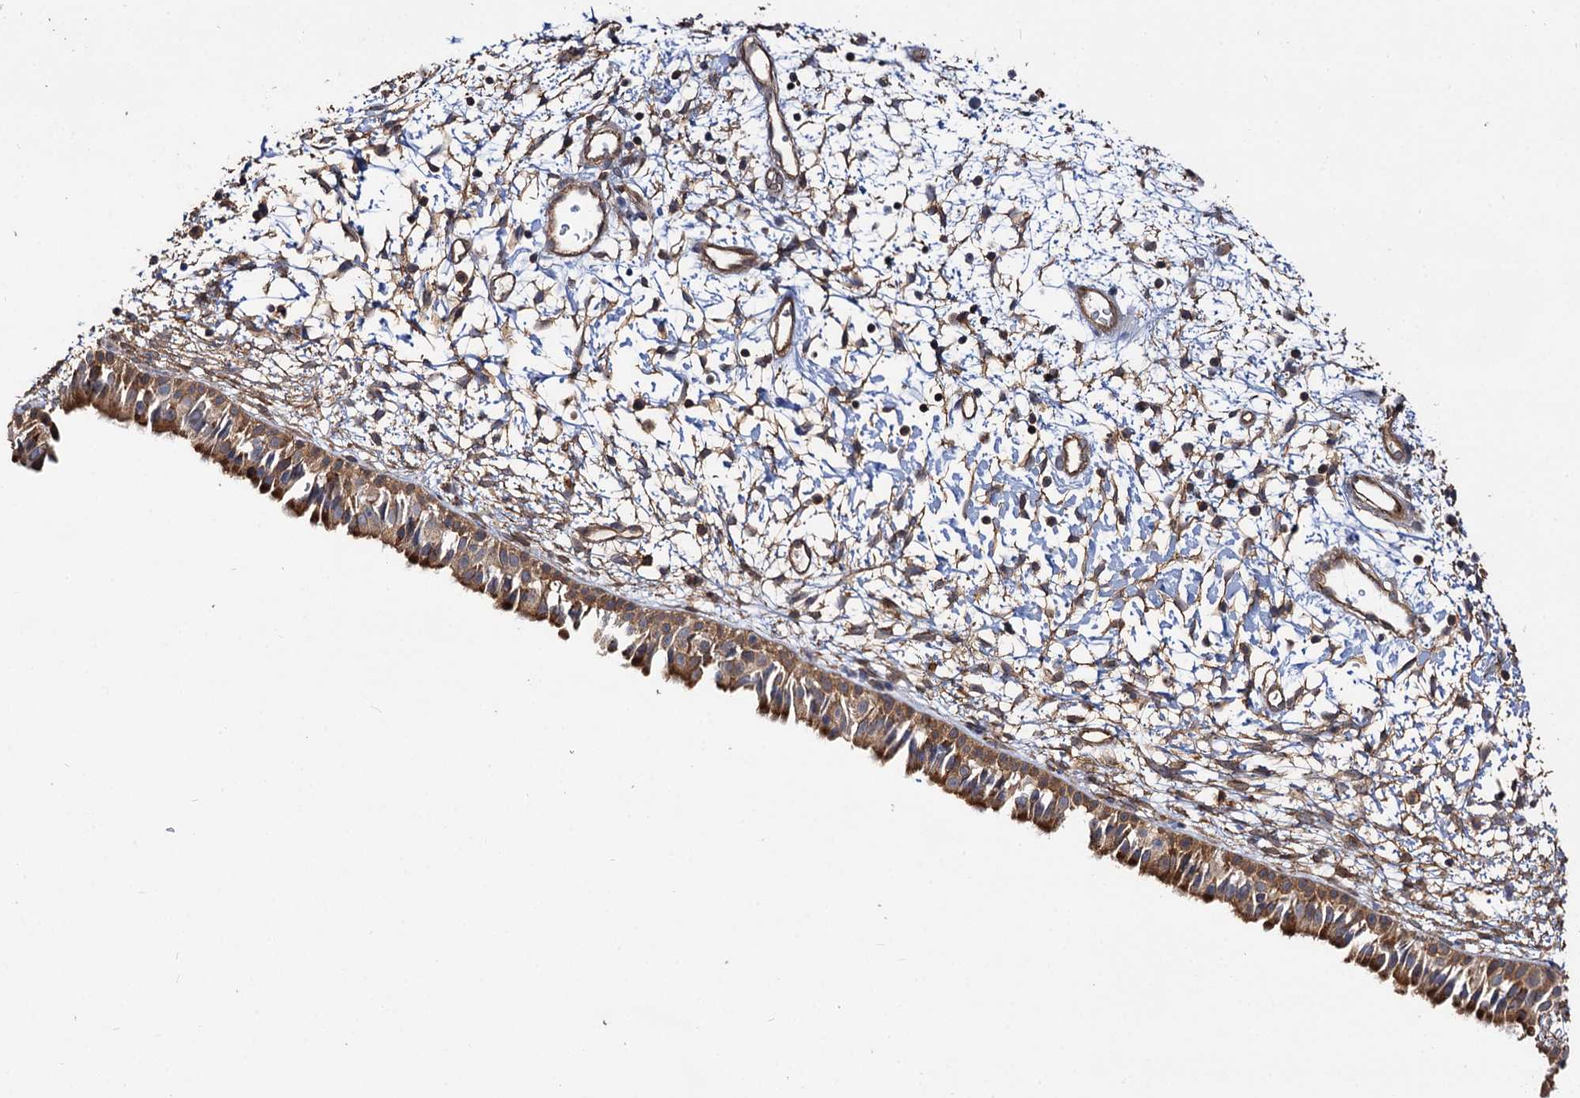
{"staining": {"intensity": "moderate", "quantity": ">75%", "location": "cytoplasmic/membranous"}, "tissue": "nasopharynx", "cell_type": "Respiratory epithelial cells", "image_type": "normal", "snomed": [{"axis": "morphology", "description": "Normal tissue, NOS"}, {"axis": "topography", "description": "Nasopharynx"}], "caption": "Nasopharynx stained with DAB immunohistochemistry reveals medium levels of moderate cytoplasmic/membranous expression in approximately >75% of respiratory epithelial cells. The protein of interest is stained brown, and the nuclei are stained in blue (DAB (3,3'-diaminobenzidine) IHC with brightfield microscopy, high magnification).", "gene": "IDI1", "patient": {"sex": "male", "age": 22}}